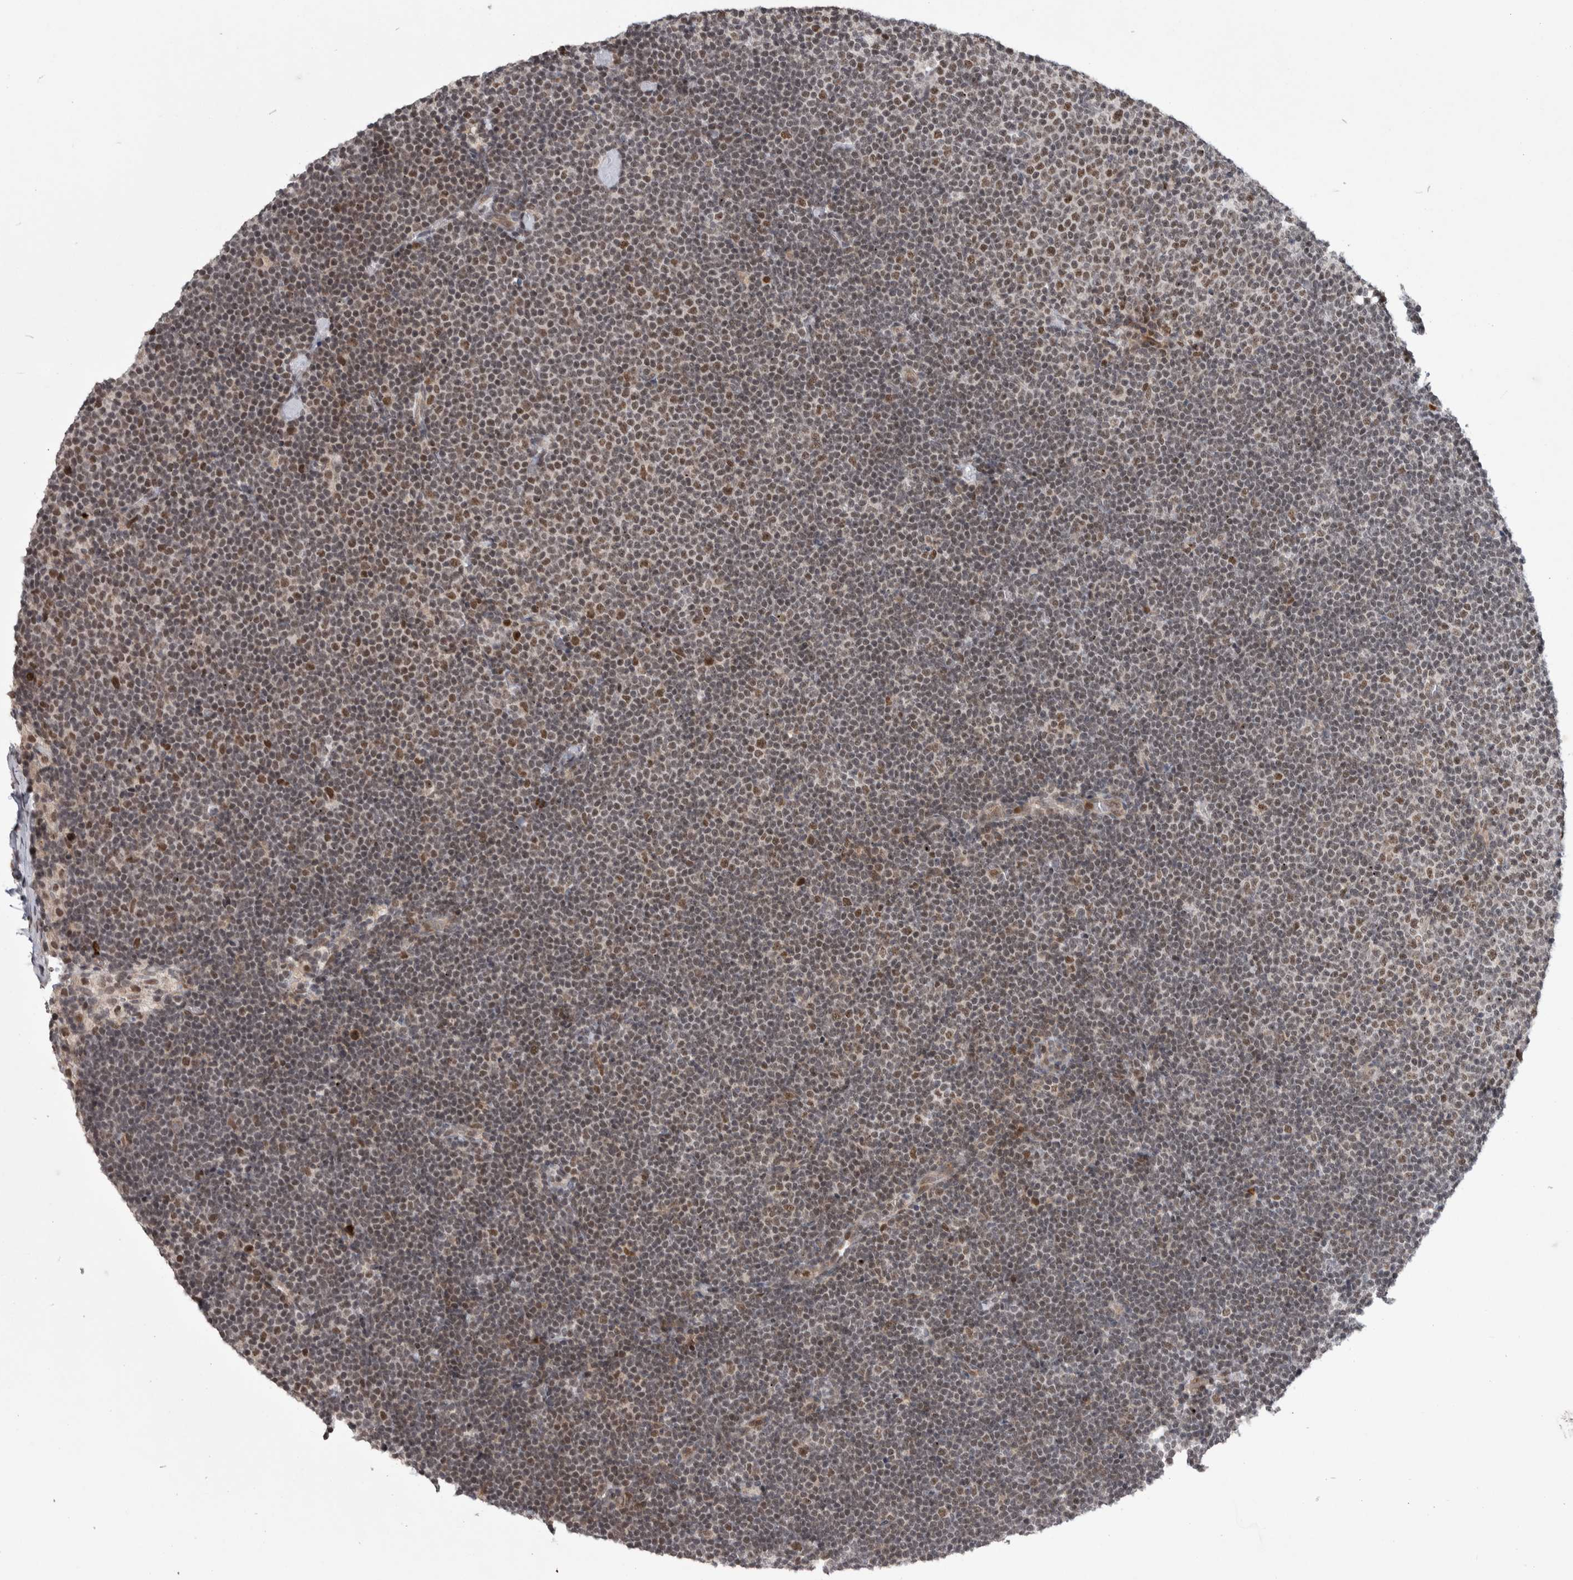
{"staining": {"intensity": "moderate", "quantity": "25%-75%", "location": "nuclear"}, "tissue": "lymphoma", "cell_type": "Tumor cells", "image_type": "cancer", "snomed": [{"axis": "morphology", "description": "Malignant lymphoma, non-Hodgkin's type, Low grade"}, {"axis": "topography", "description": "Lymph node"}], "caption": "The immunohistochemical stain labels moderate nuclear expression in tumor cells of lymphoma tissue. (Stains: DAB (3,3'-diaminobenzidine) in brown, nuclei in blue, Microscopy: brightfield microscopy at high magnification).", "gene": "ZNF592", "patient": {"sex": "female", "age": 53}}